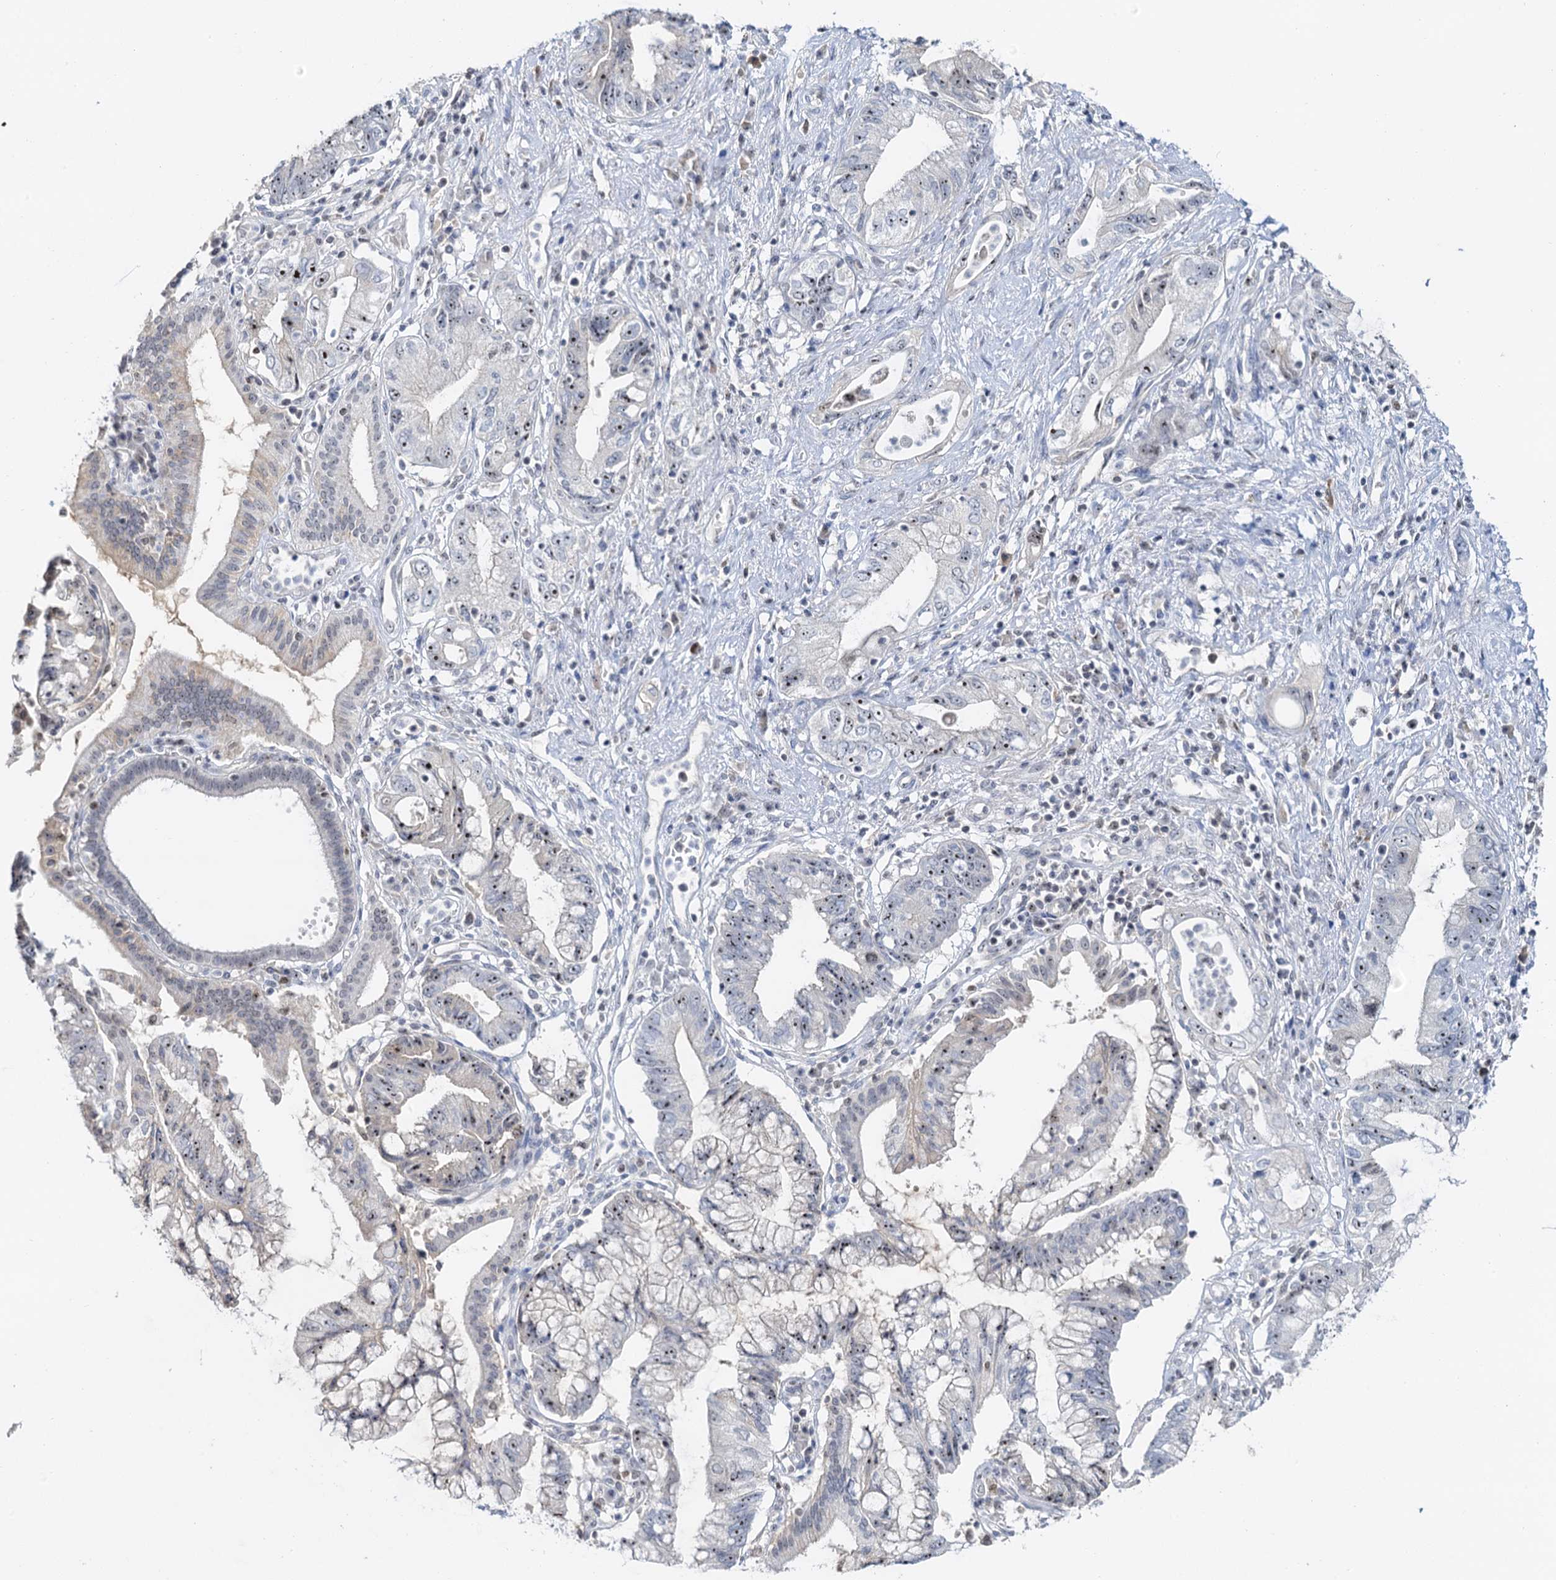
{"staining": {"intensity": "weak", "quantity": "25%-75%", "location": "nuclear"}, "tissue": "pancreatic cancer", "cell_type": "Tumor cells", "image_type": "cancer", "snomed": [{"axis": "morphology", "description": "Adenocarcinoma, NOS"}, {"axis": "topography", "description": "Pancreas"}], "caption": "Pancreatic adenocarcinoma tissue reveals weak nuclear positivity in about 25%-75% of tumor cells", "gene": "NOP2", "patient": {"sex": "female", "age": 73}}